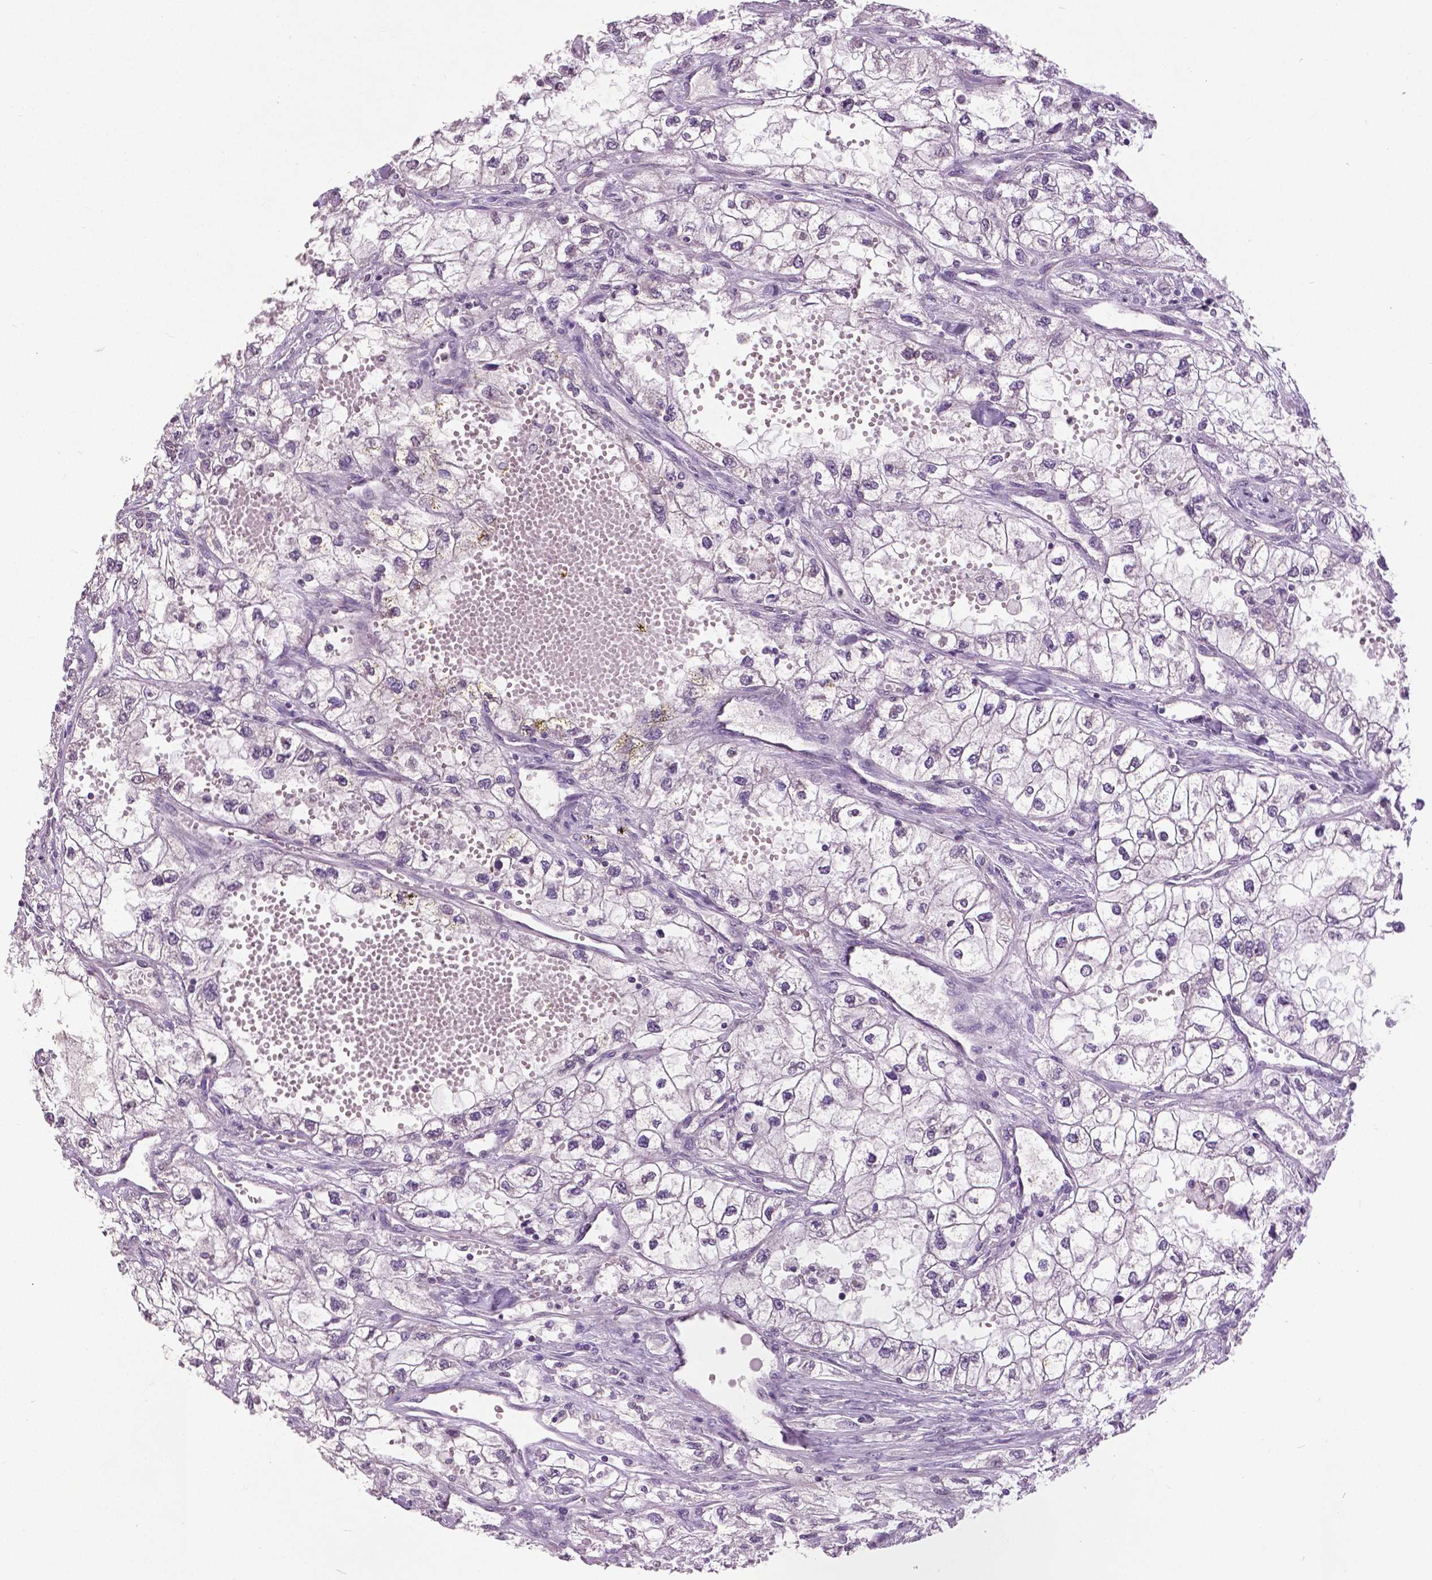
{"staining": {"intensity": "negative", "quantity": "none", "location": "none"}, "tissue": "renal cancer", "cell_type": "Tumor cells", "image_type": "cancer", "snomed": [{"axis": "morphology", "description": "Adenocarcinoma, NOS"}, {"axis": "topography", "description": "Kidney"}], "caption": "High magnification brightfield microscopy of renal cancer stained with DAB (brown) and counterstained with hematoxylin (blue): tumor cells show no significant staining.", "gene": "GRIN2A", "patient": {"sex": "male", "age": 59}}